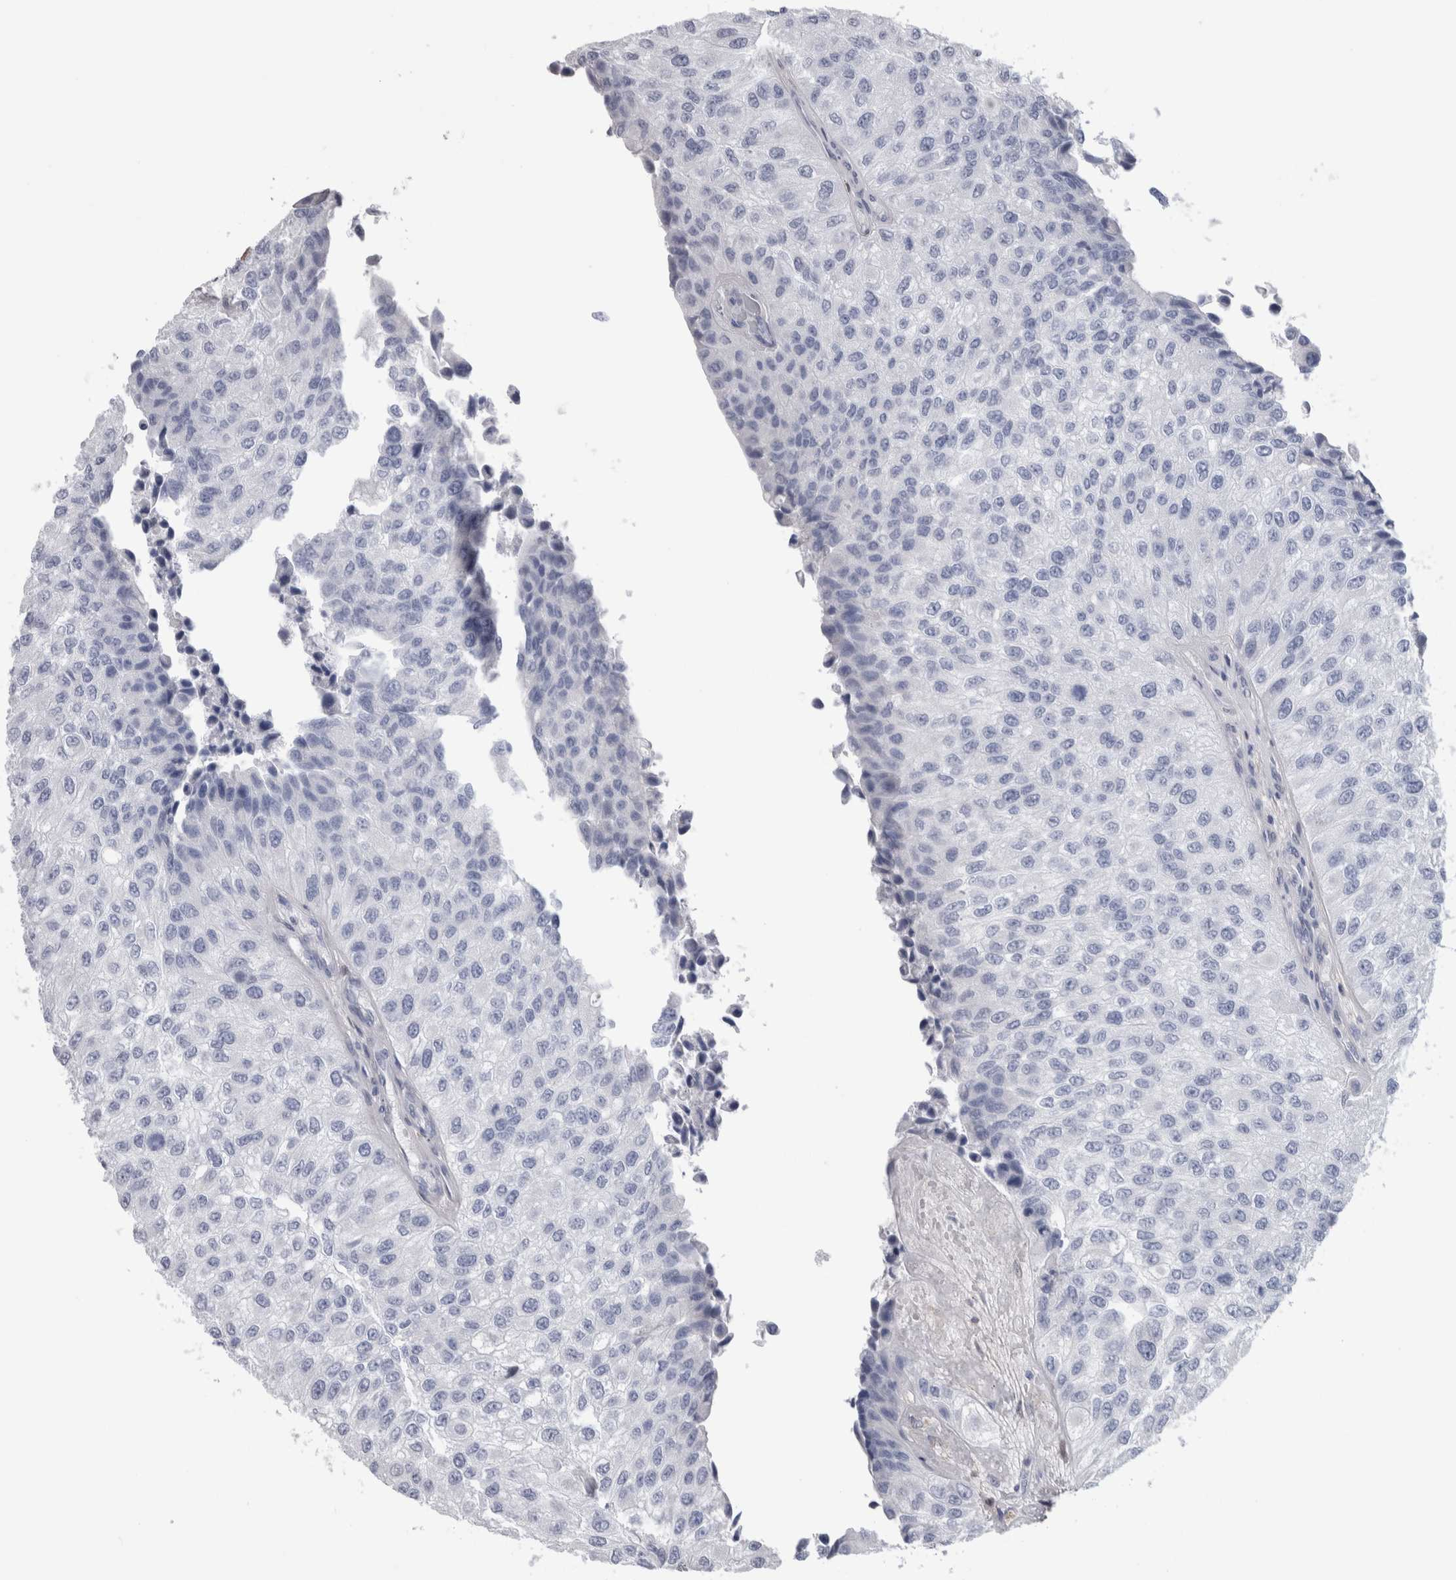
{"staining": {"intensity": "negative", "quantity": "none", "location": "none"}, "tissue": "urothelial cancer", "cell_type": "Tumor cells", "image_type": "cancer", "snomed": [{"axis": "morphology", "description": "Urothelial carcinoma, High grade"}, {"axis": "topography", "description": "Kidney"}, {"axis": "topography", "description": "Urinary bladder"}], "caption": "A high-resolution histopathology image shows IHC staining of urothelial carcinoma (high-grade), which shows no significant expression in tumor cells. The staining was performed using DAB (3,3'-diaminobenzidine) to visualize the protein expression in brown, while the nuclei were stained in blue with hematoxylin (Magnification: 20x).", "gene": "CA8", "patient": {"sex": "male", "age": 77}}